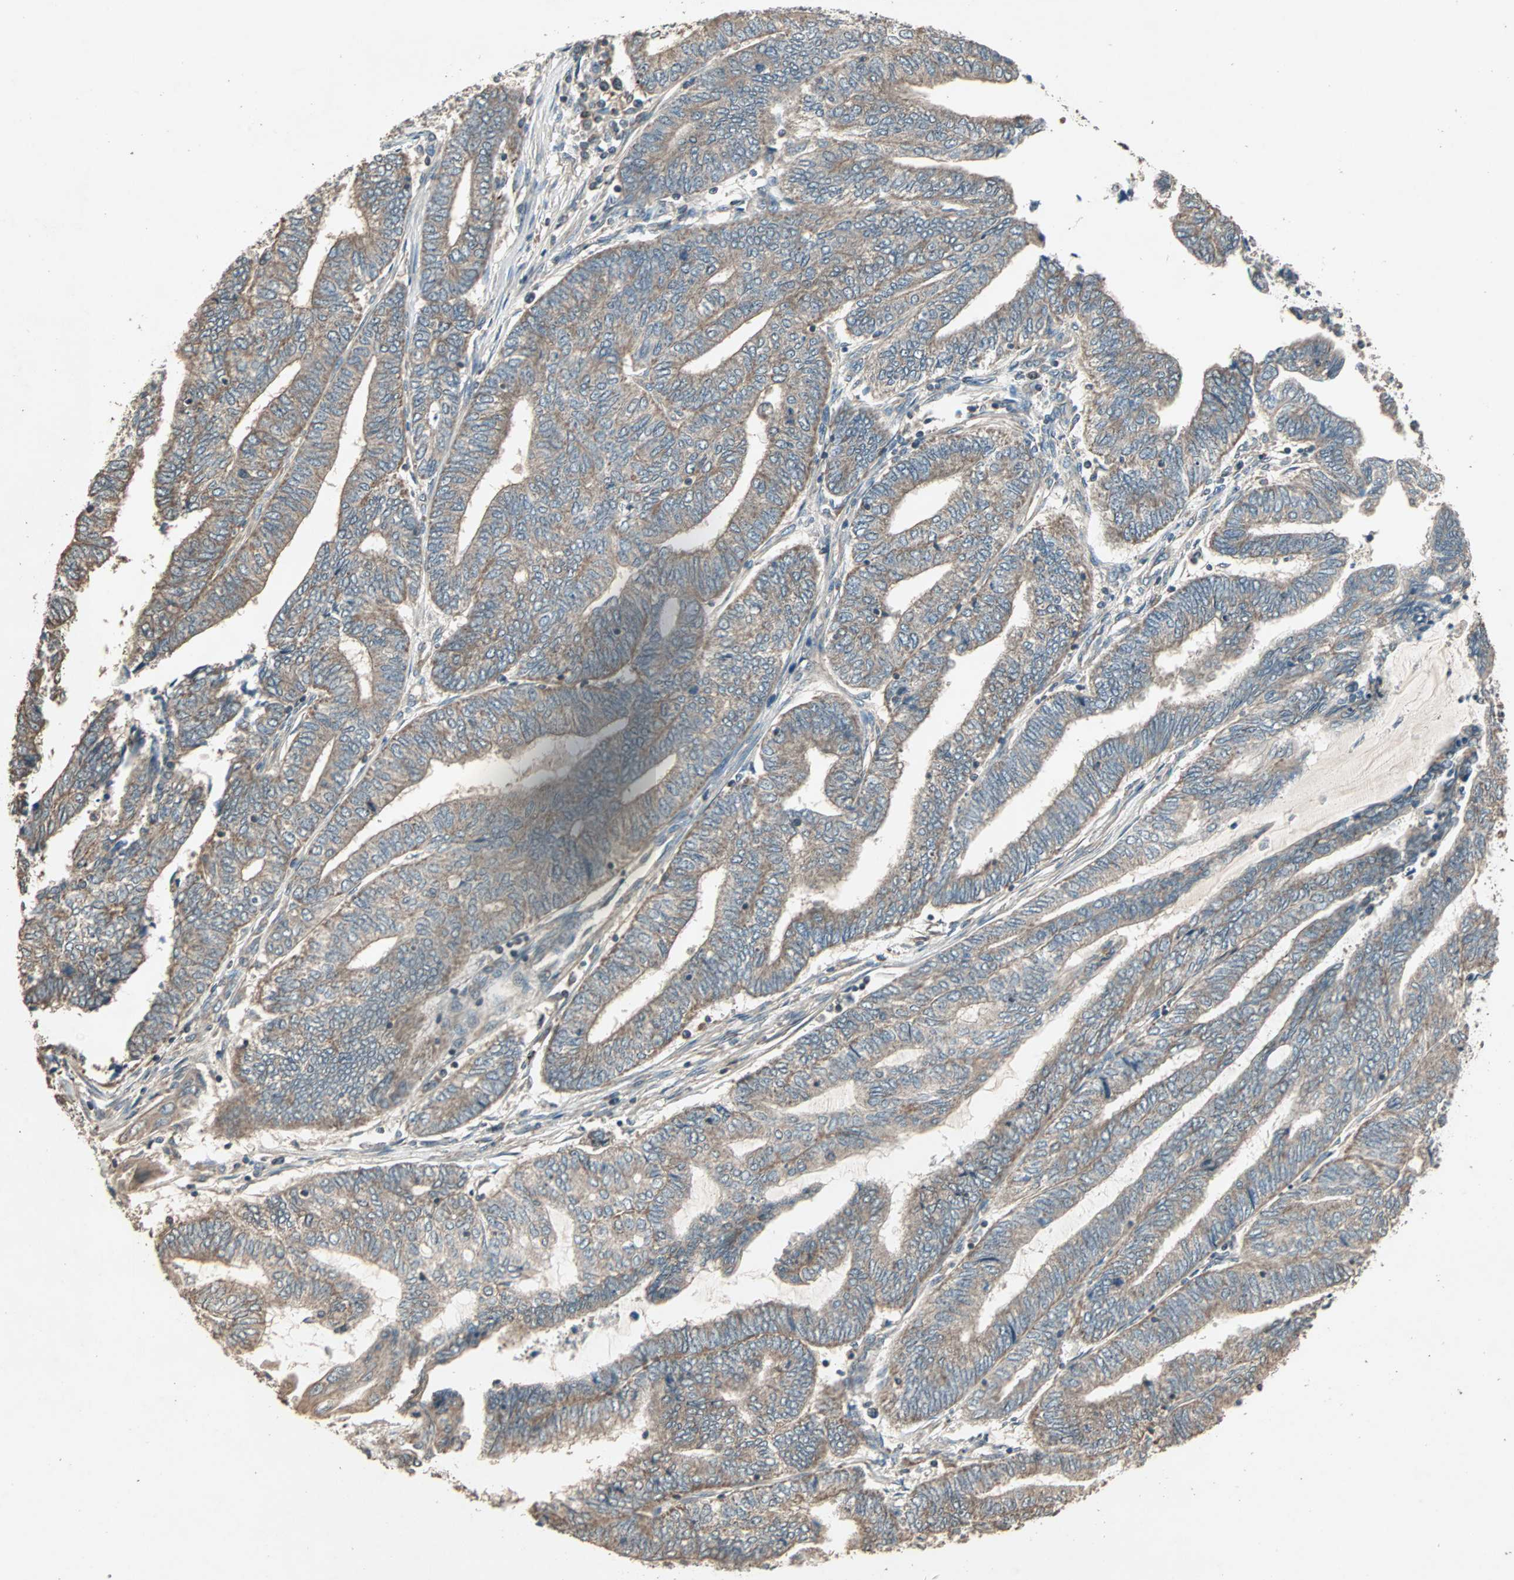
{"staining": {"intensity": "moderate", "quantity": ">75%", "location": "cytoplasmic/membranous"}, "tissue": "endometrial cancer", "cell_type": "Tumor cells", "image_type": "cancer", "snomed": [{"axis": "morphology", "description": "Adenocarcinoma, NOS"}, {"axis": "topography", "description": "Uterus"}, {"axis": "topography", "description": "Endometrium"}], "caption": "Immunohistochemistry of human endometrial cancer (adenocarcinoma) demonstrates medium levels of moderate cytoplasmic/membranous expression in about >75% of tumor cells. The staining was performed using DAB (3,3'-diaminobenzidine) to visualize the protein expression in brown, while the nuclei were stained in blue with hematoxylin (Magnification: 20x).", "gene": "UBAC1", "patient": {"sex": "female", "age": 70}}